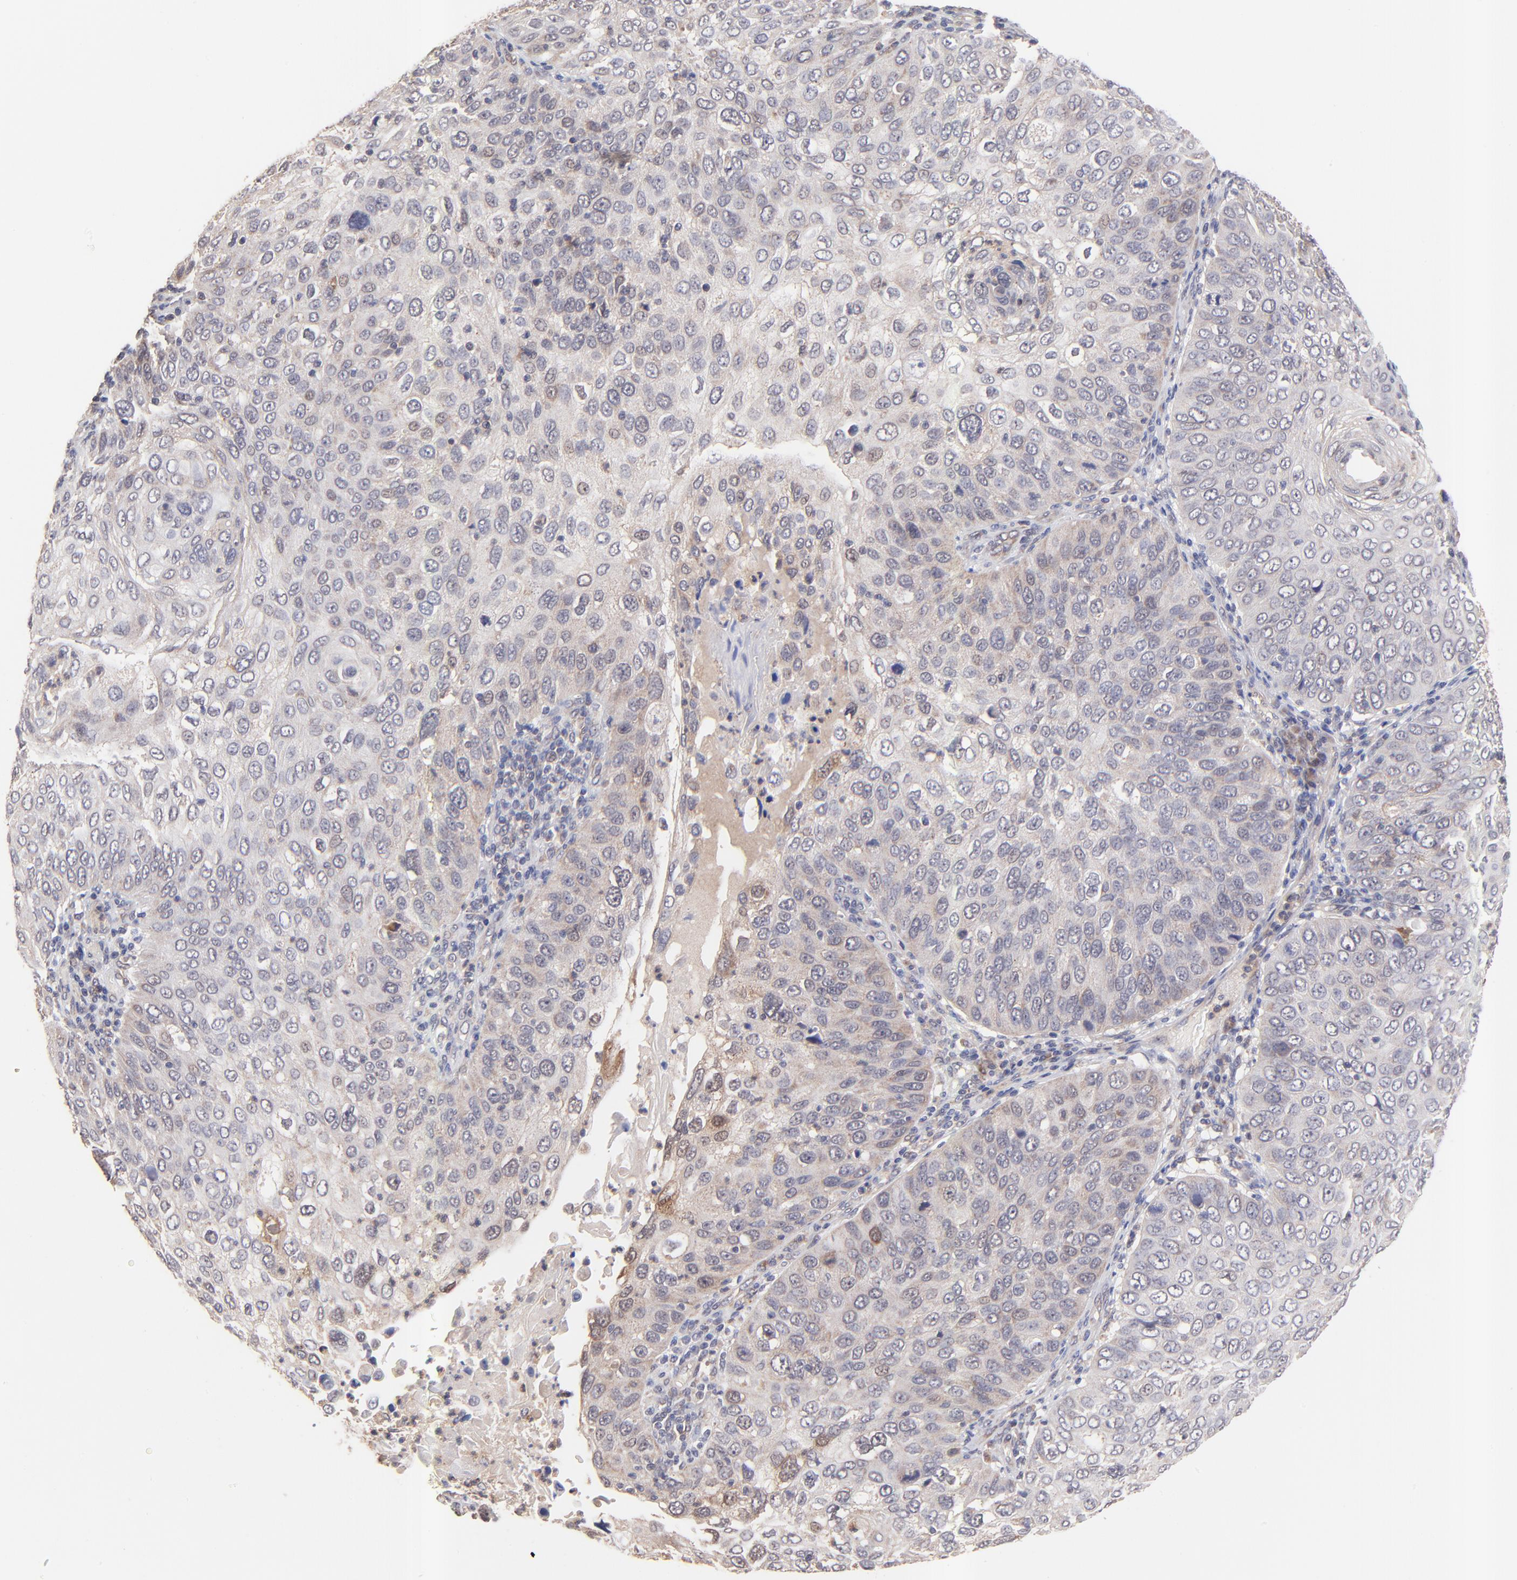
{"staining": {"intensity": "weak", "quantity": "25%-75%", "location": "cytoplasmic/membranous"}, "tissue": "skin cancer", "cell_type": "Tumor cells", "image_type": "cancer", "snomed": [{"axis": "morphology", "description": "Squamous cell carcinoma, NOS"}, {"axis": "topography", "description": "Skin"}], "caption": "High-magnification brightfield microscopy of skin cancer (squamous cell carcinoma) stained with DAB (3,3'-diaminobenzidine) (brown) and counterstained with hematoxylin (blue). tumor cells exhibit weak cytoplasmic/membranous positivity is identified in about25%-75% of cells.", "gene": "BAIAP2L2", "patient": {"sex": "male", "age": 87}}